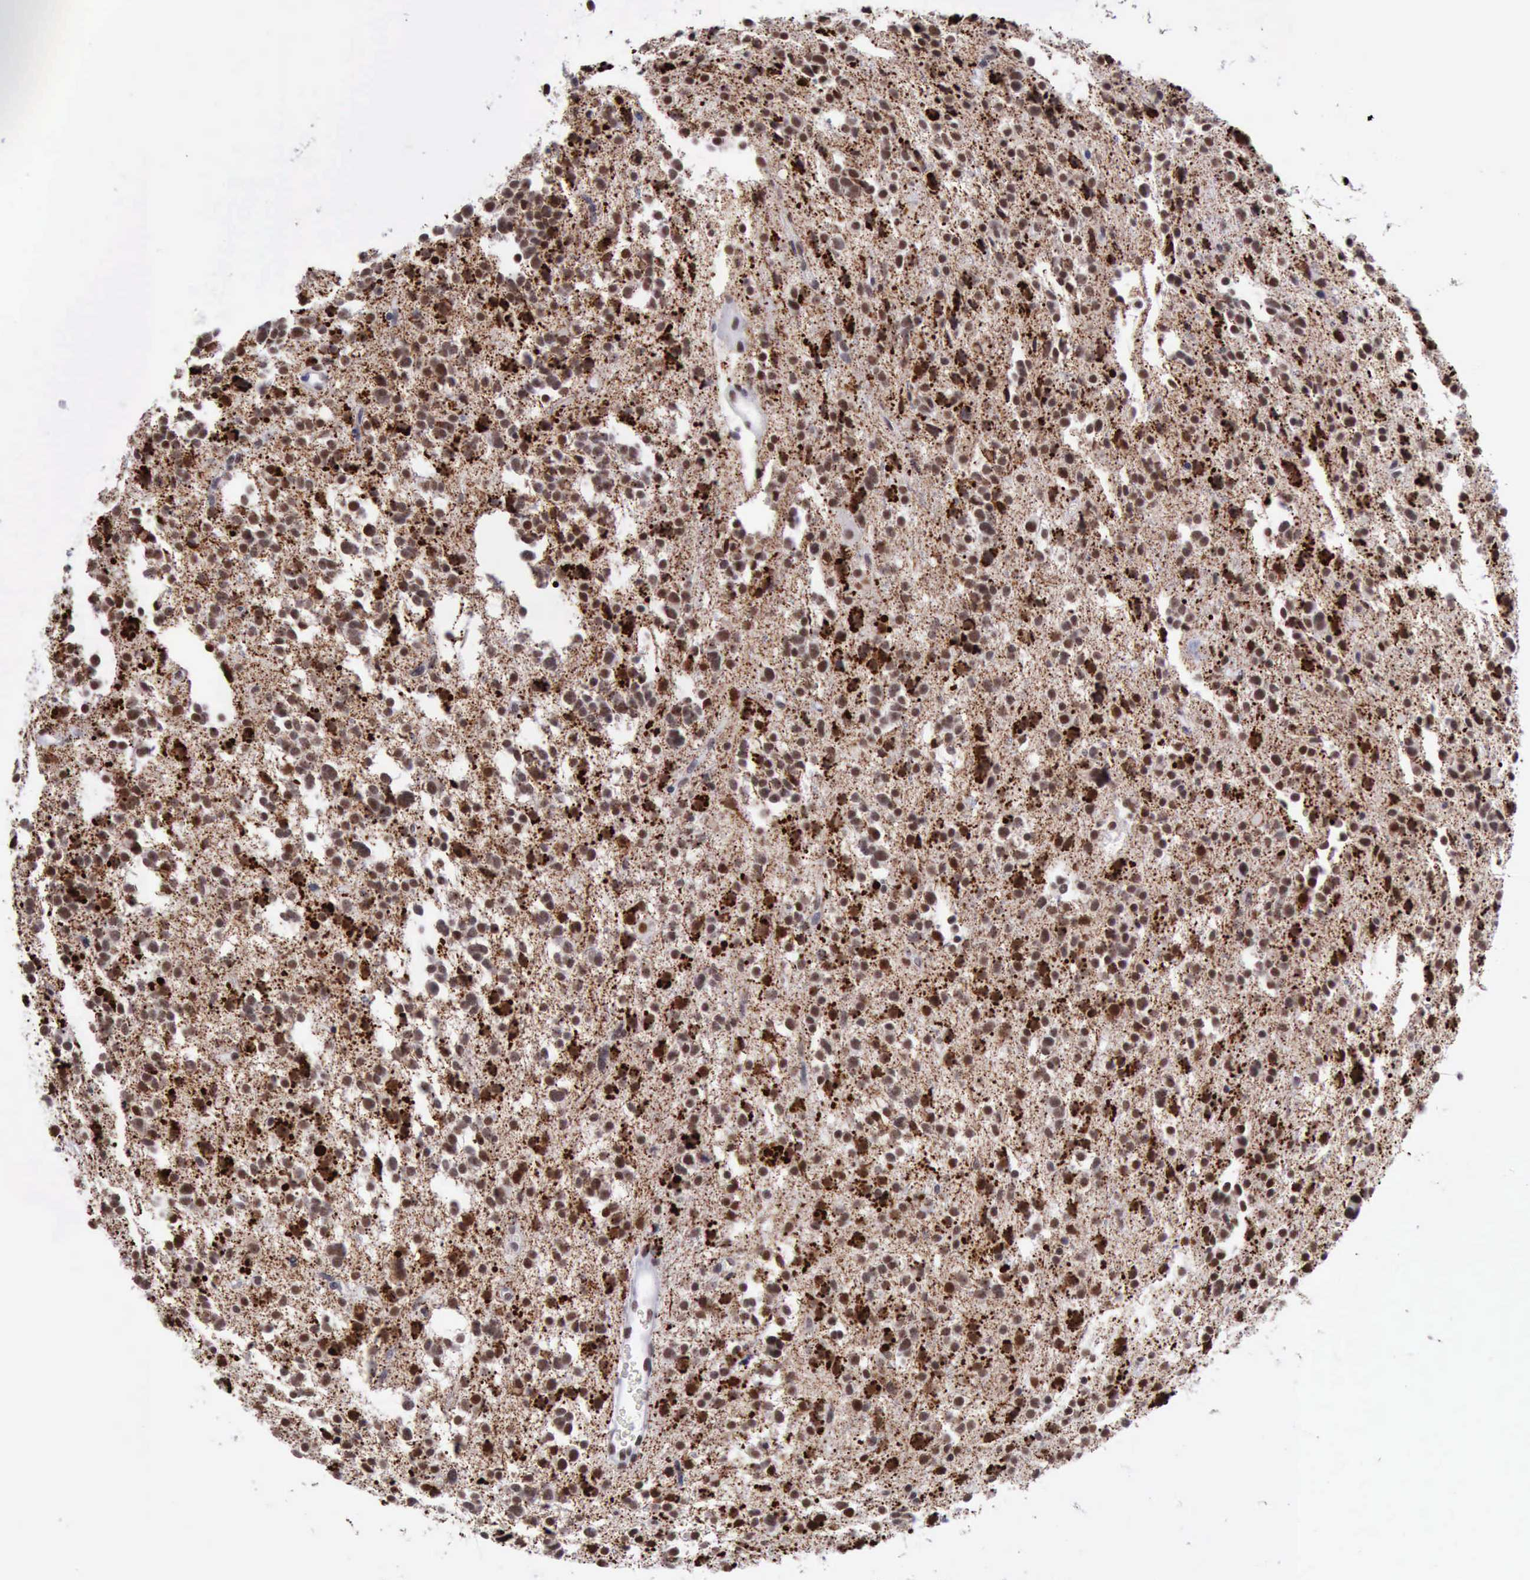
{"staining": {"intensity": "moderate", "quantity": ">75%", "location": "nuclear"}, "tissue": "glioma", "cell_type": "Tumor cells", "image_type": "cancer", "snomed": [{"axis": "morphology", "description": "Glioma, malignant, Low grade"}, {"axis": "topography", "description": "Brain"}], "caption": "Human malignant glioma (low-grade) stained with a protein marker exhibits moderate staining in tumor cells.", "gene": "ERCC4", "patient": {"sex": "female", "age": 36}}